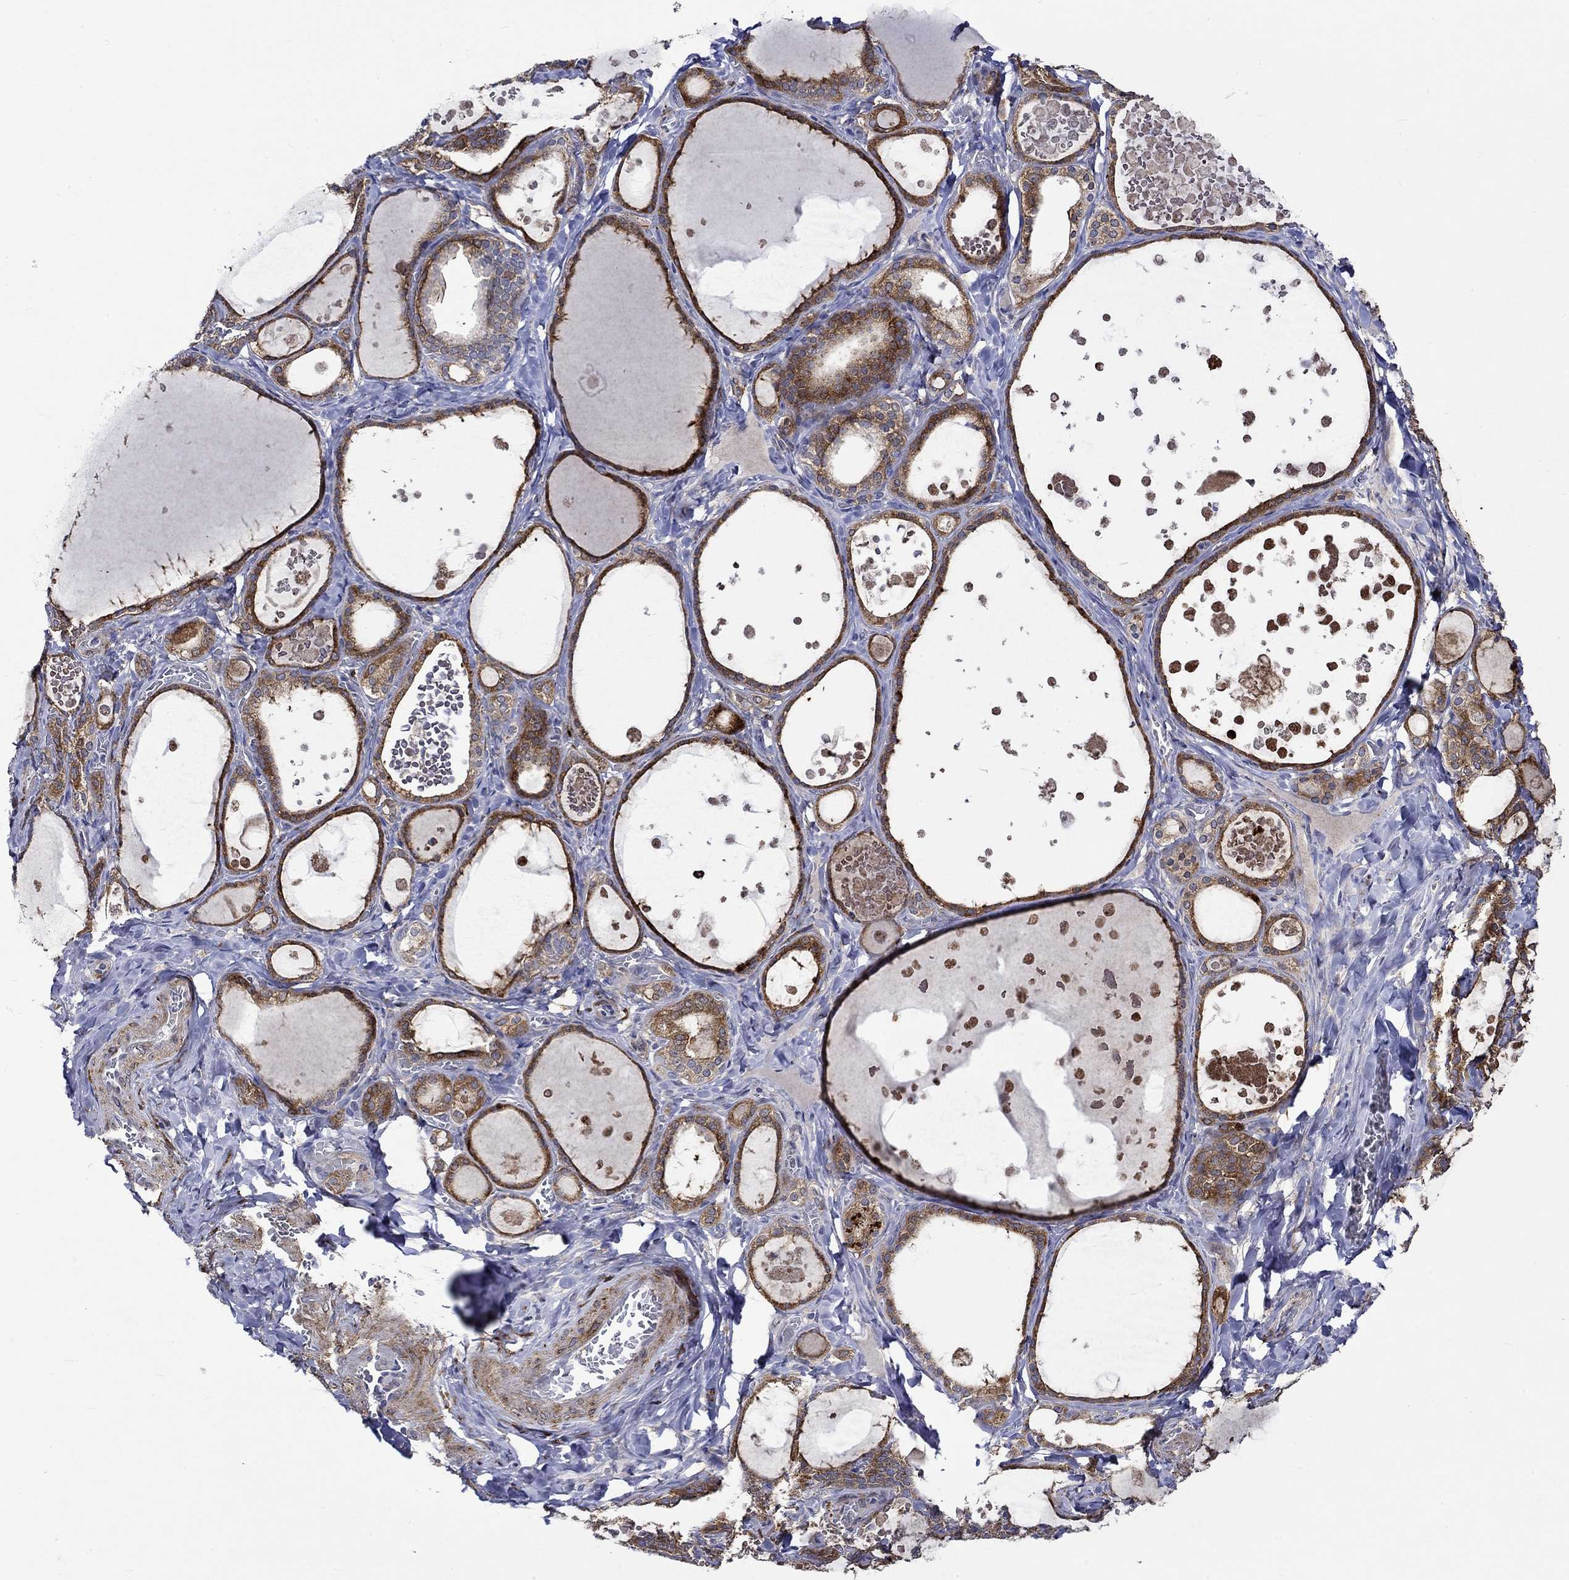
{"staining": {"intensity": "strong", "quantity": "25%-75%", "location": "cytoplasmic/membranous"}, "tissue": "thyroid gland", "cell_type": "Glandular cells", "image_type": "normal", "snomed": [{"axis": "morphology", "description": "Normal tissue, NOS"}, {"axis": "topography", "description": "Thyroid gland"}], "caption": "A high amount of strong cytoplasmic/membranous staining is present in approximately 25%-75% of glandular cells in normal thyroid gland.", "gene": "CRYAB", "patient": {"sex": "female", "age": 56}}